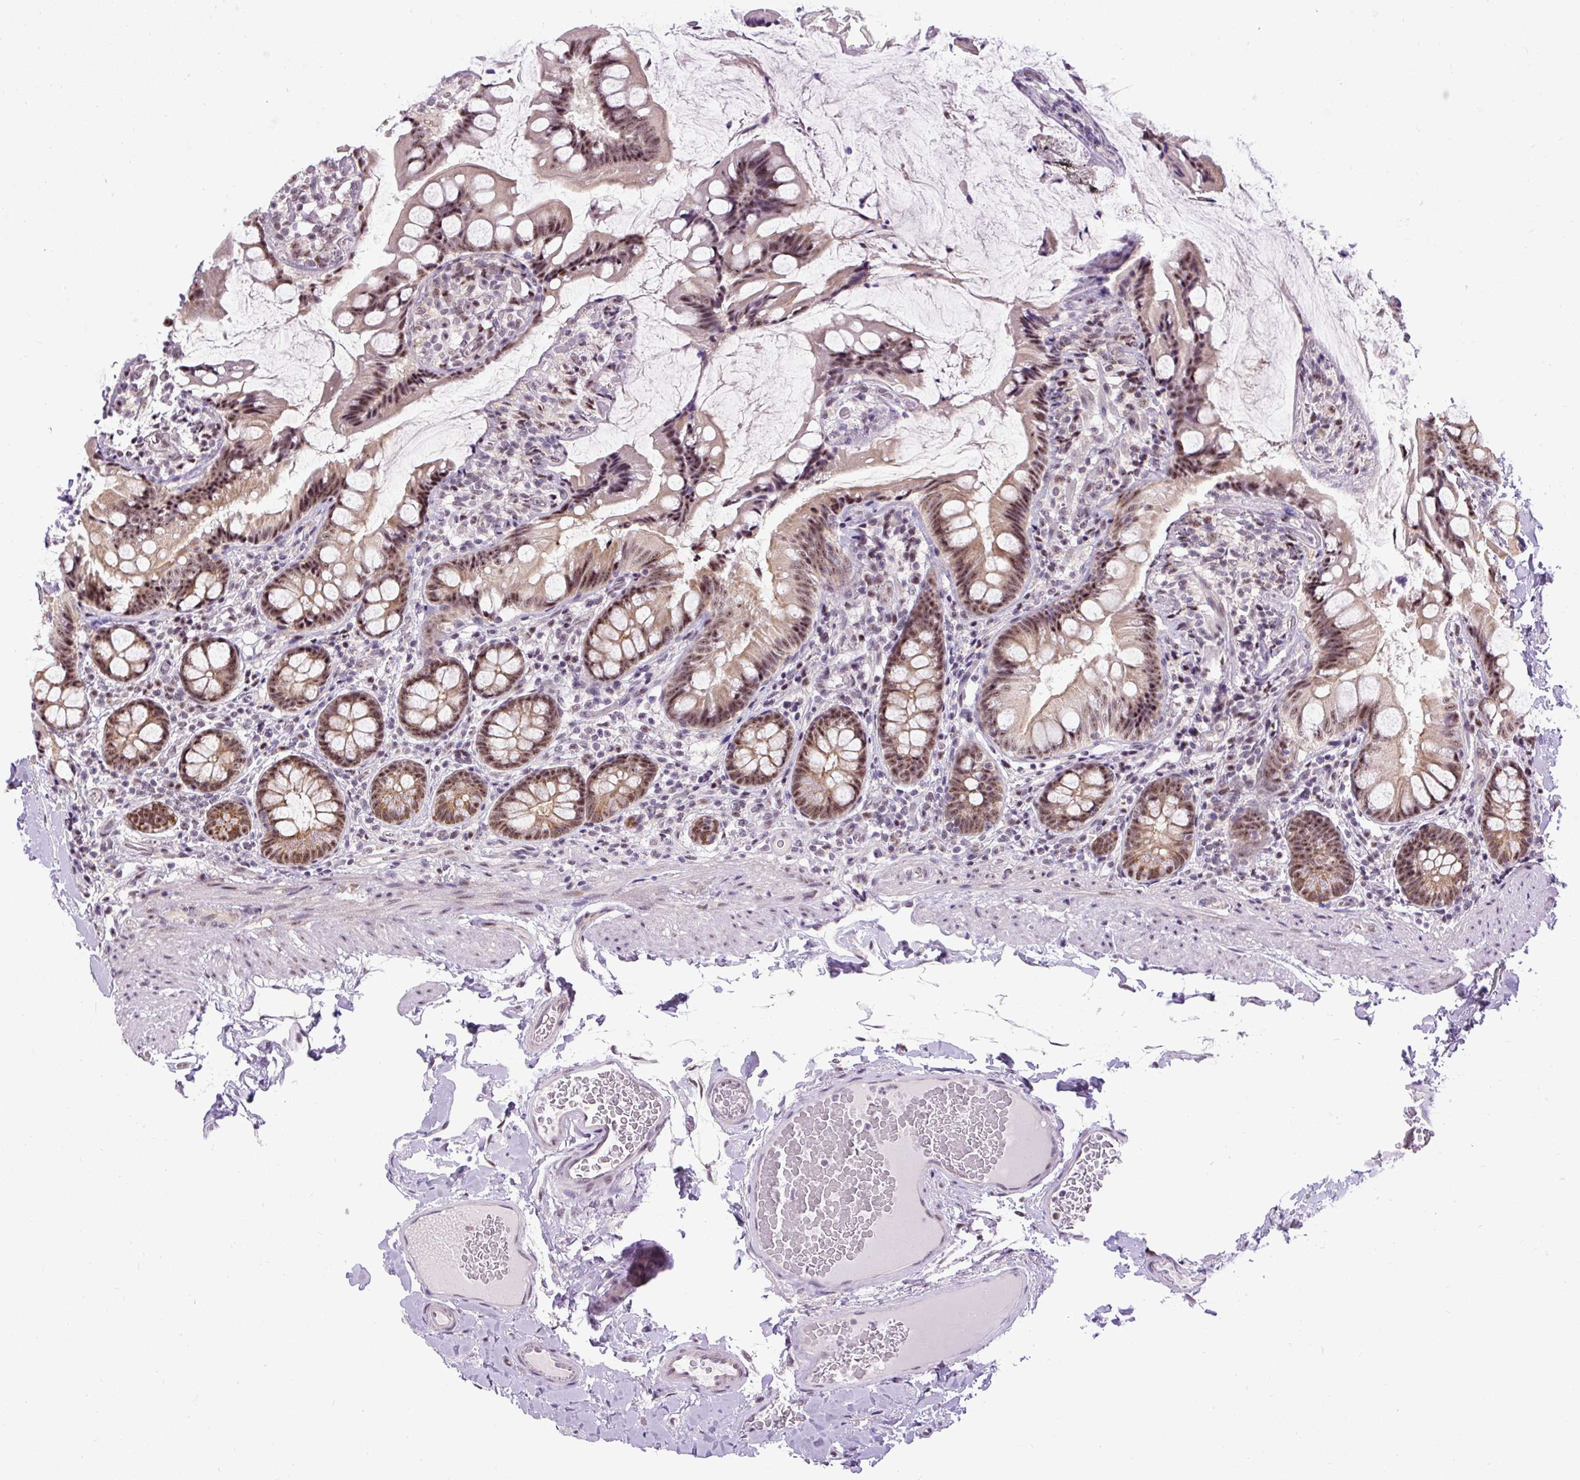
{"staining": {"intensity": "moderate", "quantity": ">75%", "location": "cytoplasmic/membranous,nuclear"}, "tissue": "small intestine", "cell_type": "Glandular cells", "image_type": "normal", "snomed": [{"axis": "morphology", "description": "Normal tissue, NOS"}, {"axis": "topography", "description": "Small intestine"}], "caption": "Immunohistochemistry (IHC) staining of unremarkable small intestine, which demonstrates medium levels of moderate cytoplasmic/membranous,nuclear expression in about >75% of glandular cells indicating moderate cytoplasmic/membranous,nuclear protein expression. The staining was performed using DAB (brown) for protein detection and nuclei were counterstained in hematoxylin (blue).", "gene": "SMC5", "patient": {"sex": "male", "age": 70}}